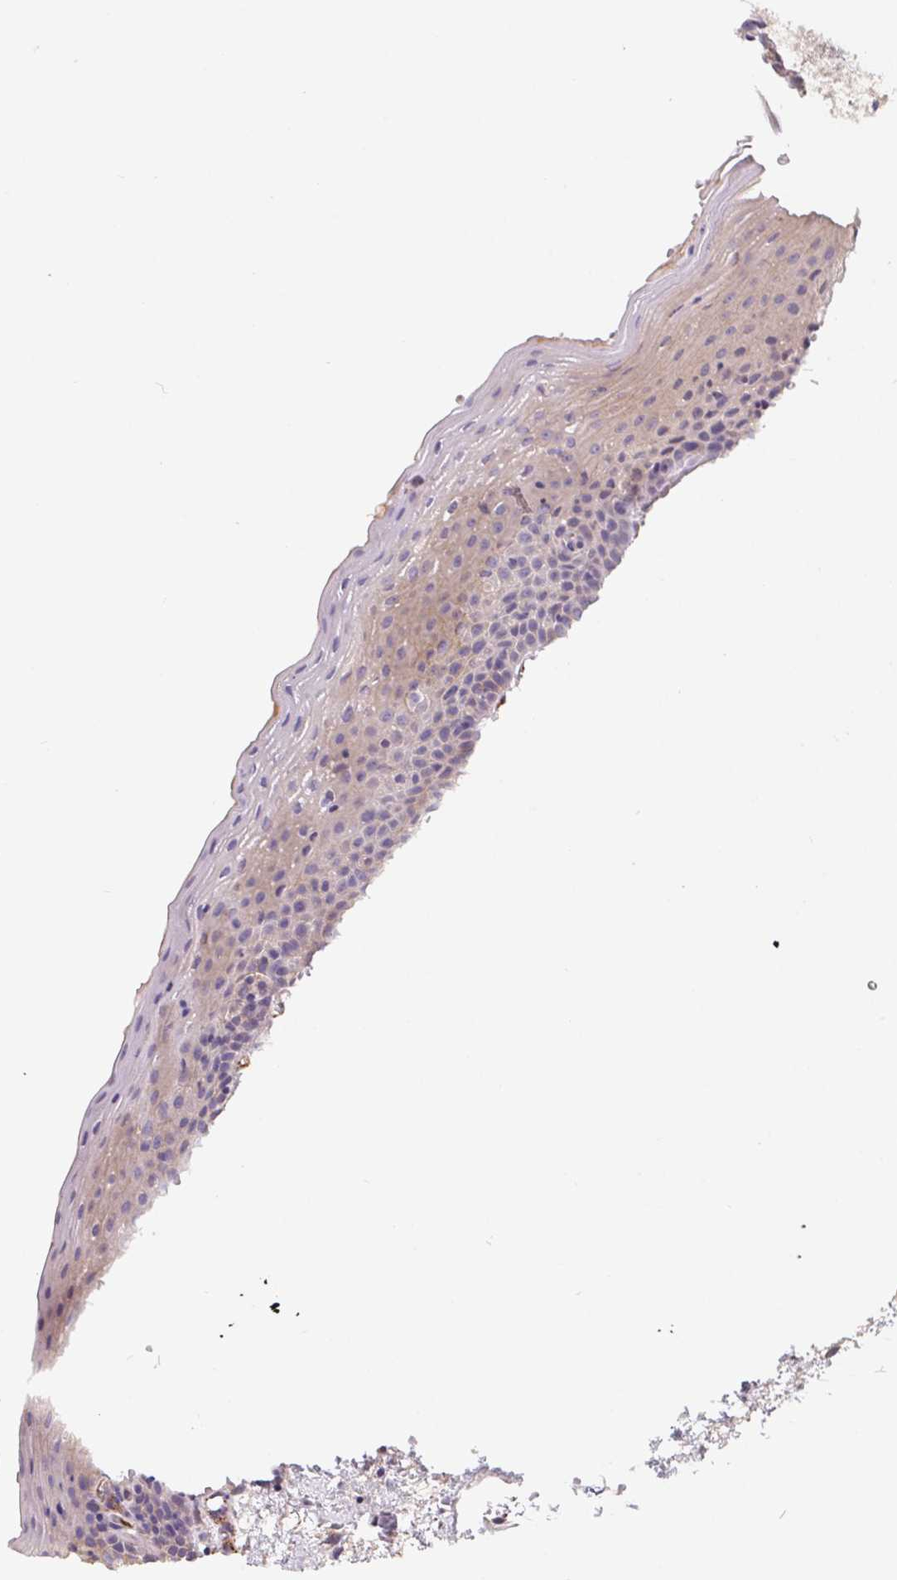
{"staining": {"intensity": "moderate", "quantity": "<25%", "location": "cytoplasmic/membranous"}, "tissue": "oral mucosa", "cell_type": "Squamous epithelial cells", "image_type": "normal", "snomed": [{"axis": "morphology", "description": "Normal tissue, NOS"}, {"axis": "topography", "description": "Oral tissue"}, {"axis": "topography", "description": "Head-Neck"}], "caption": "Immunohistochemical staining of unremarkable oral mucosa reveals <25% levels of moderate cytoplasmic/membranous protein staining in approximately <25% of squamous epithelial cells.", "gene": "LPA", "patient": {"sex": "female", "age": 55}}